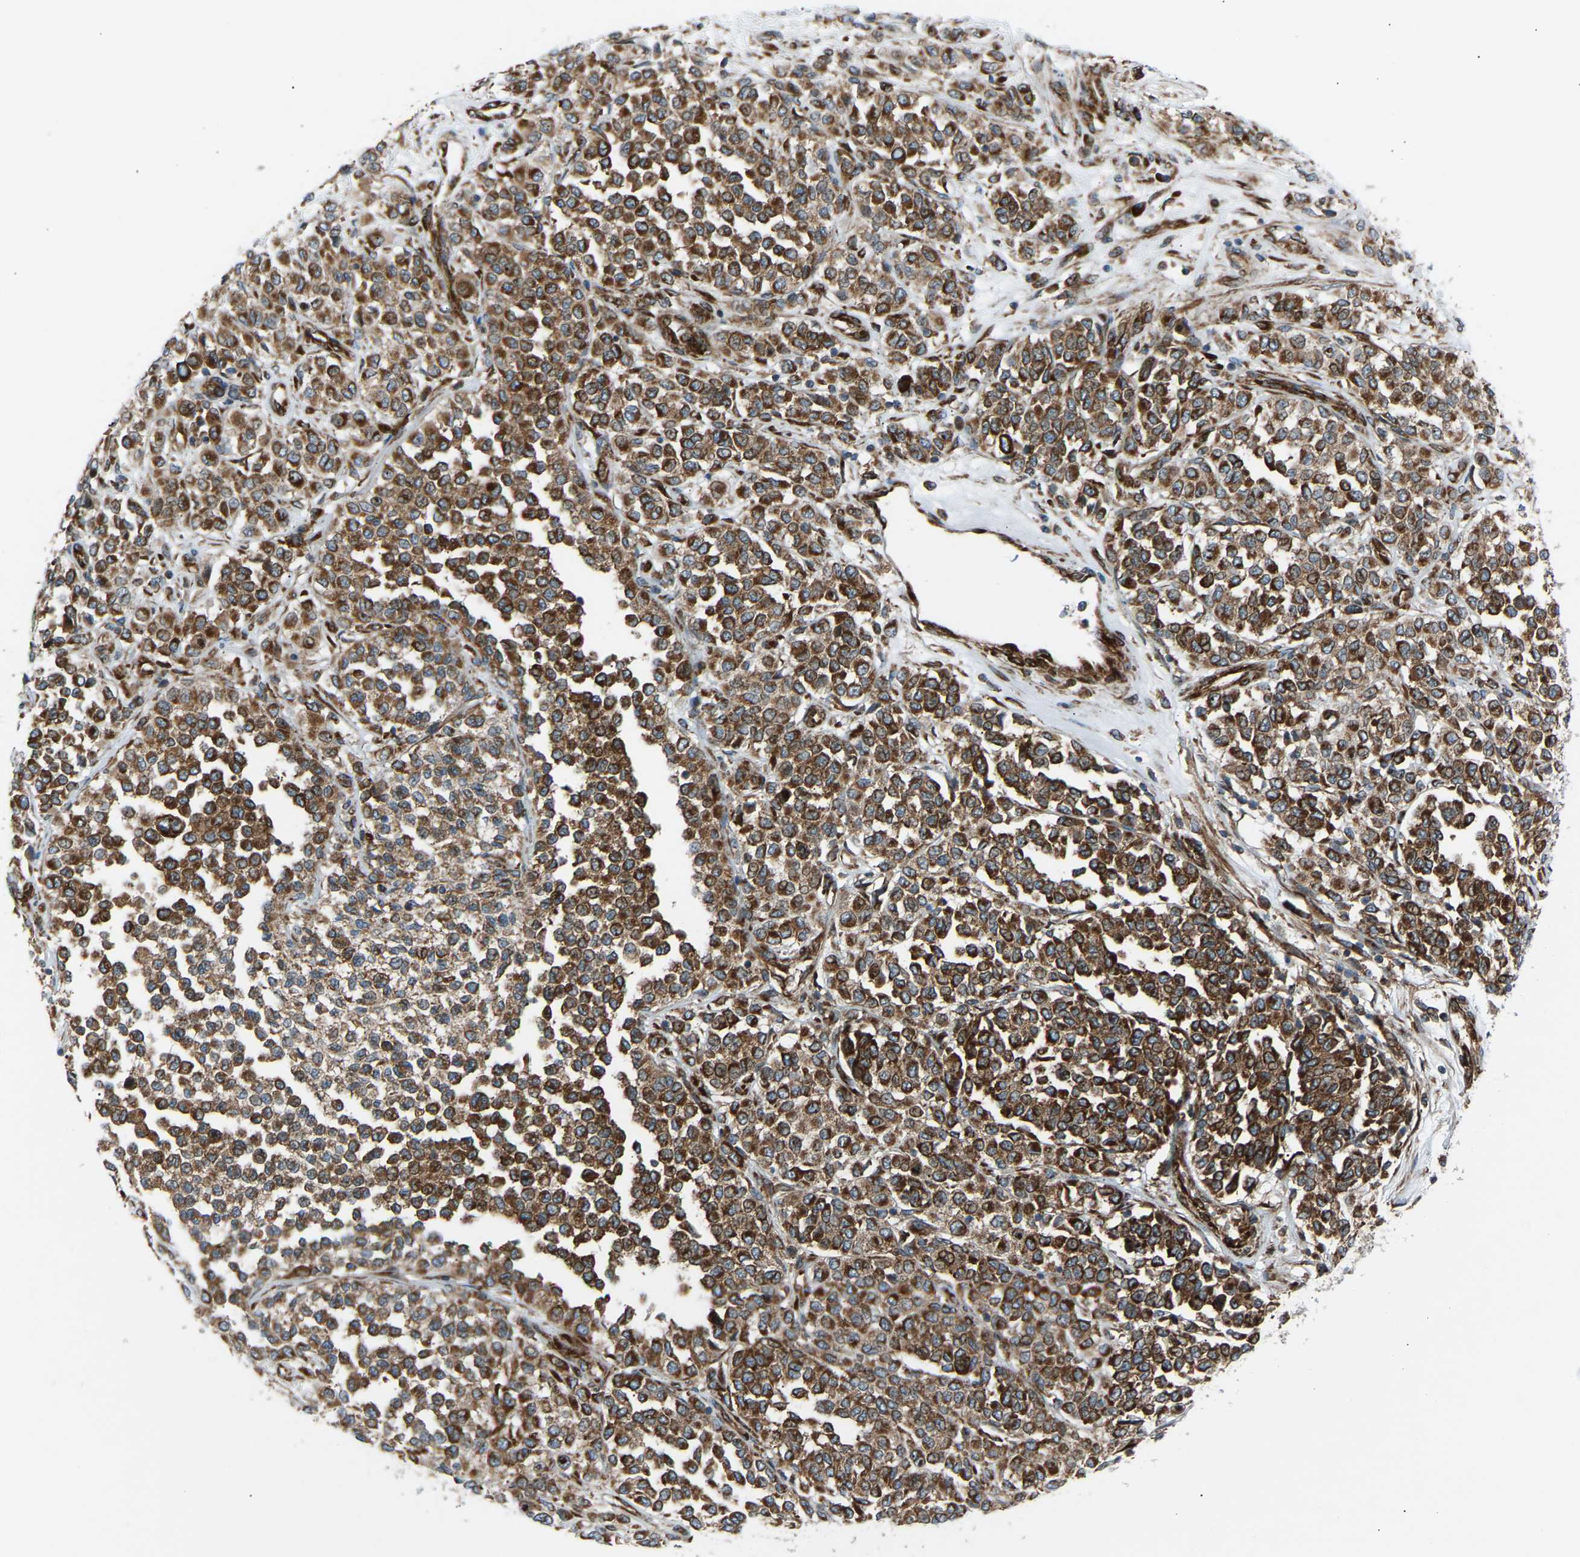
{"staining": {"intensity": "strong", "quantity": ">75%", "location": "cytoplasmic/membranous"}, "tissue": "melanoma", "cell_type": "Tumor cells", "image_type": "cancer", "snomed": [{"axis": "morphology", "description": "Malignant melanoma, Metastatic site"}, {"axis": "topography", "description": "Pancreas"}], "caption": "The photomicrograph demonstrates immunohistochemical staining of melanoma. There is strong cytoplasmic/membranous expression is identified in approximately >75% of tumor cells. (IHC, brightfield microscopy, high magnification).", "gene": "VPS41", "patient": {"sex": "female", "age": 30}}